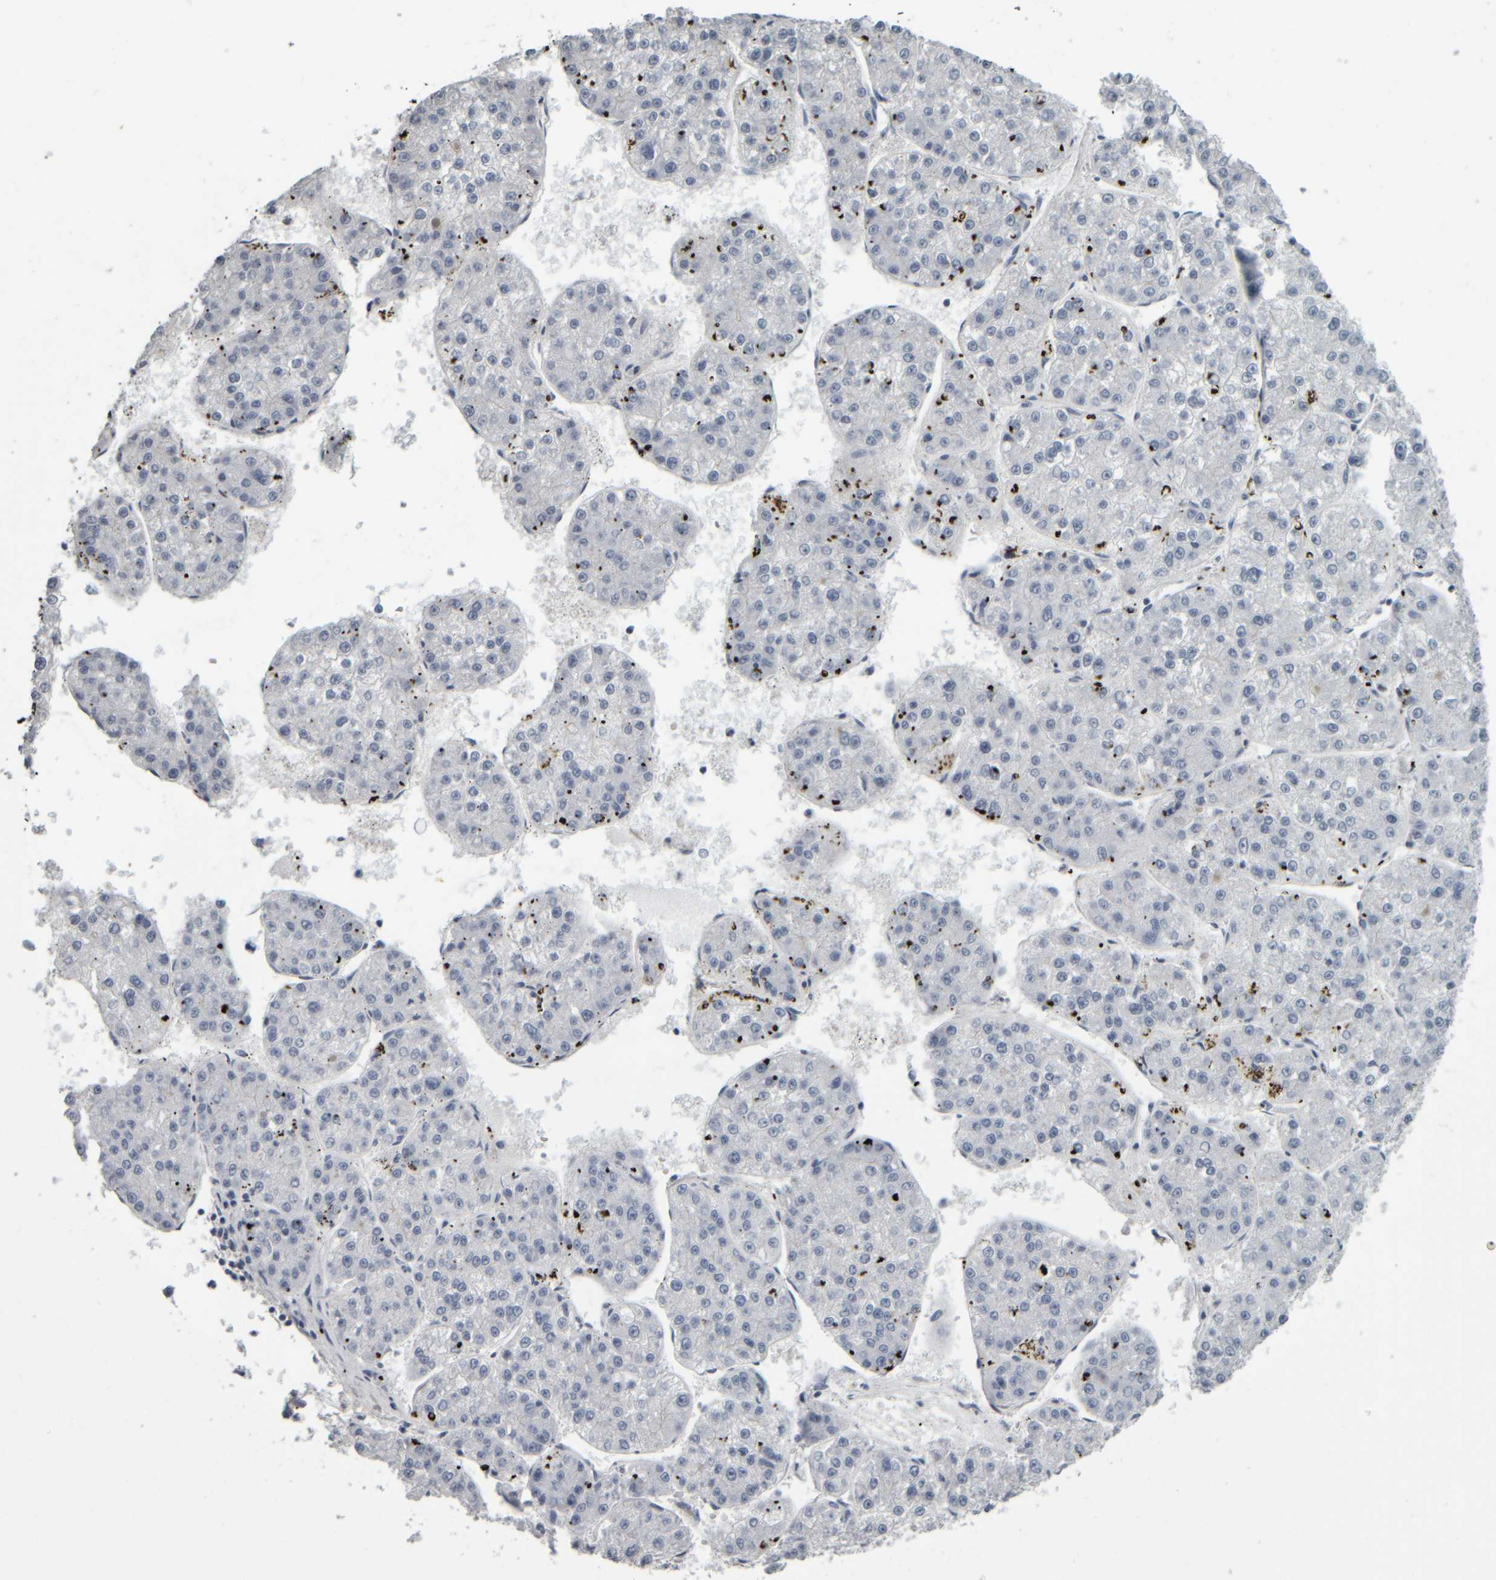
{"staining": {"intensity": "negative", "quantity": "none", "location": "none"}, "tissue": "liver cancer", "cell_type": "Tumor cells", "image_type": "cancer", "snomed": [{"axis": "morphology", "description": "Carcinoma, Hepatocellular, NOS"}, {"axis": "topography", "description": "Liver"}], "caption": "DAB immunohistochemical staining of human hepatocellular carcinoma (liver) displays no significant positivity in tumor cells.", "gene": "CAVIN4", "patient": {"sex": "female", "age": 73}}